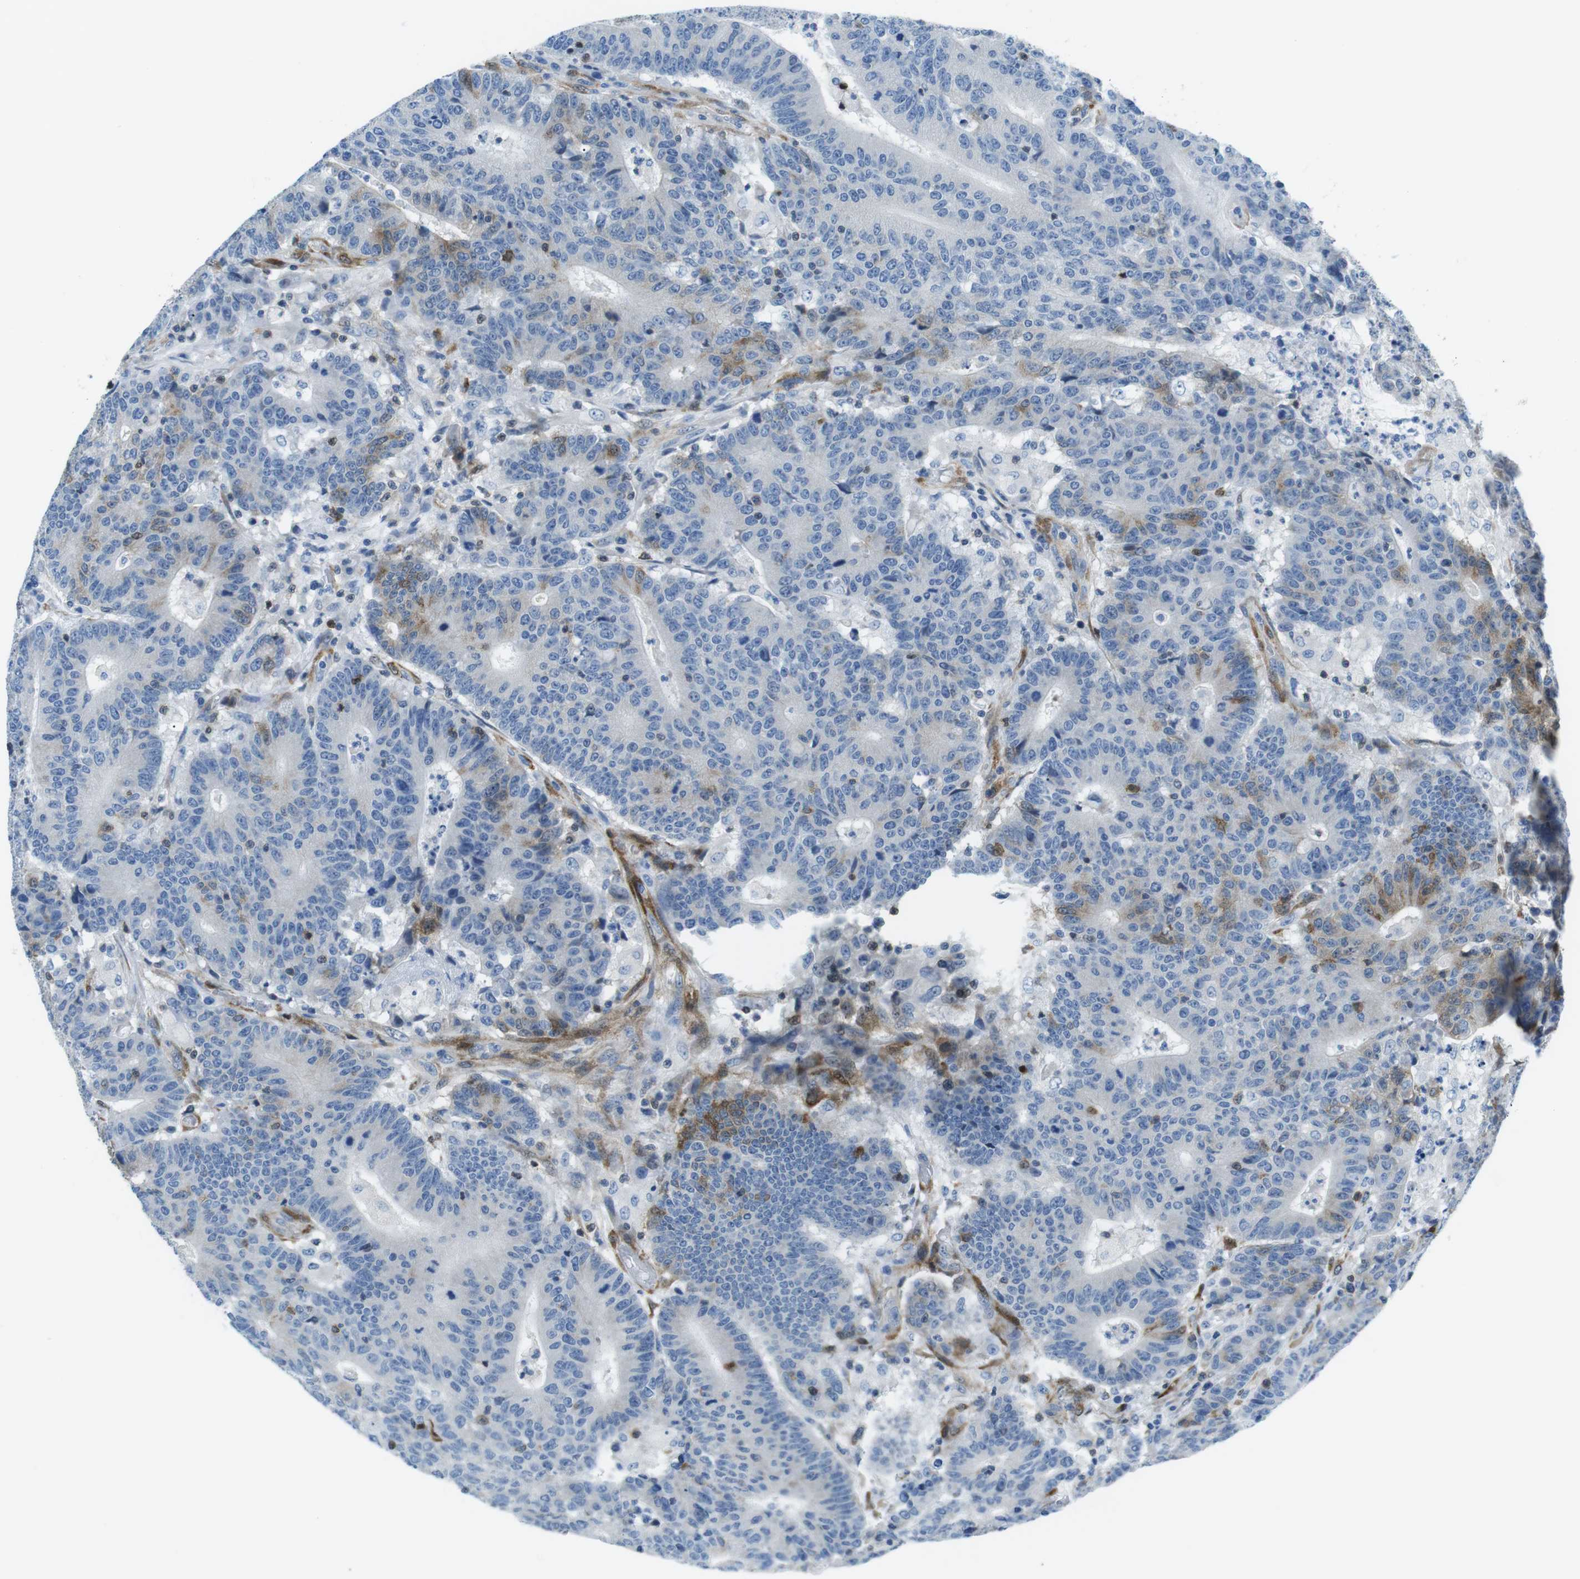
{"staining": {"intensity": "moderate", "quantity": "<25%", "location": "cytoplasmic/membranous"}, "tissue": "colorectal cancer", "cell_type": "Tumor cells", "image_type": "cancer", "snomed": [{"axis": "morphology", "description": "Normal tissue, NOS"}, {"axis": "morphology", "description": "Adenocarcinoma, NOS"}, {"axis": "topography", "description": "Colon"}], "caption": "Colorectal adenocarcinoma stained for a protein demonstrates moderate cytoplasmic/membranous positivity in tumor cells.", "gene": "PHLDA1", "patient": {"sex": "female", "age": 75}}